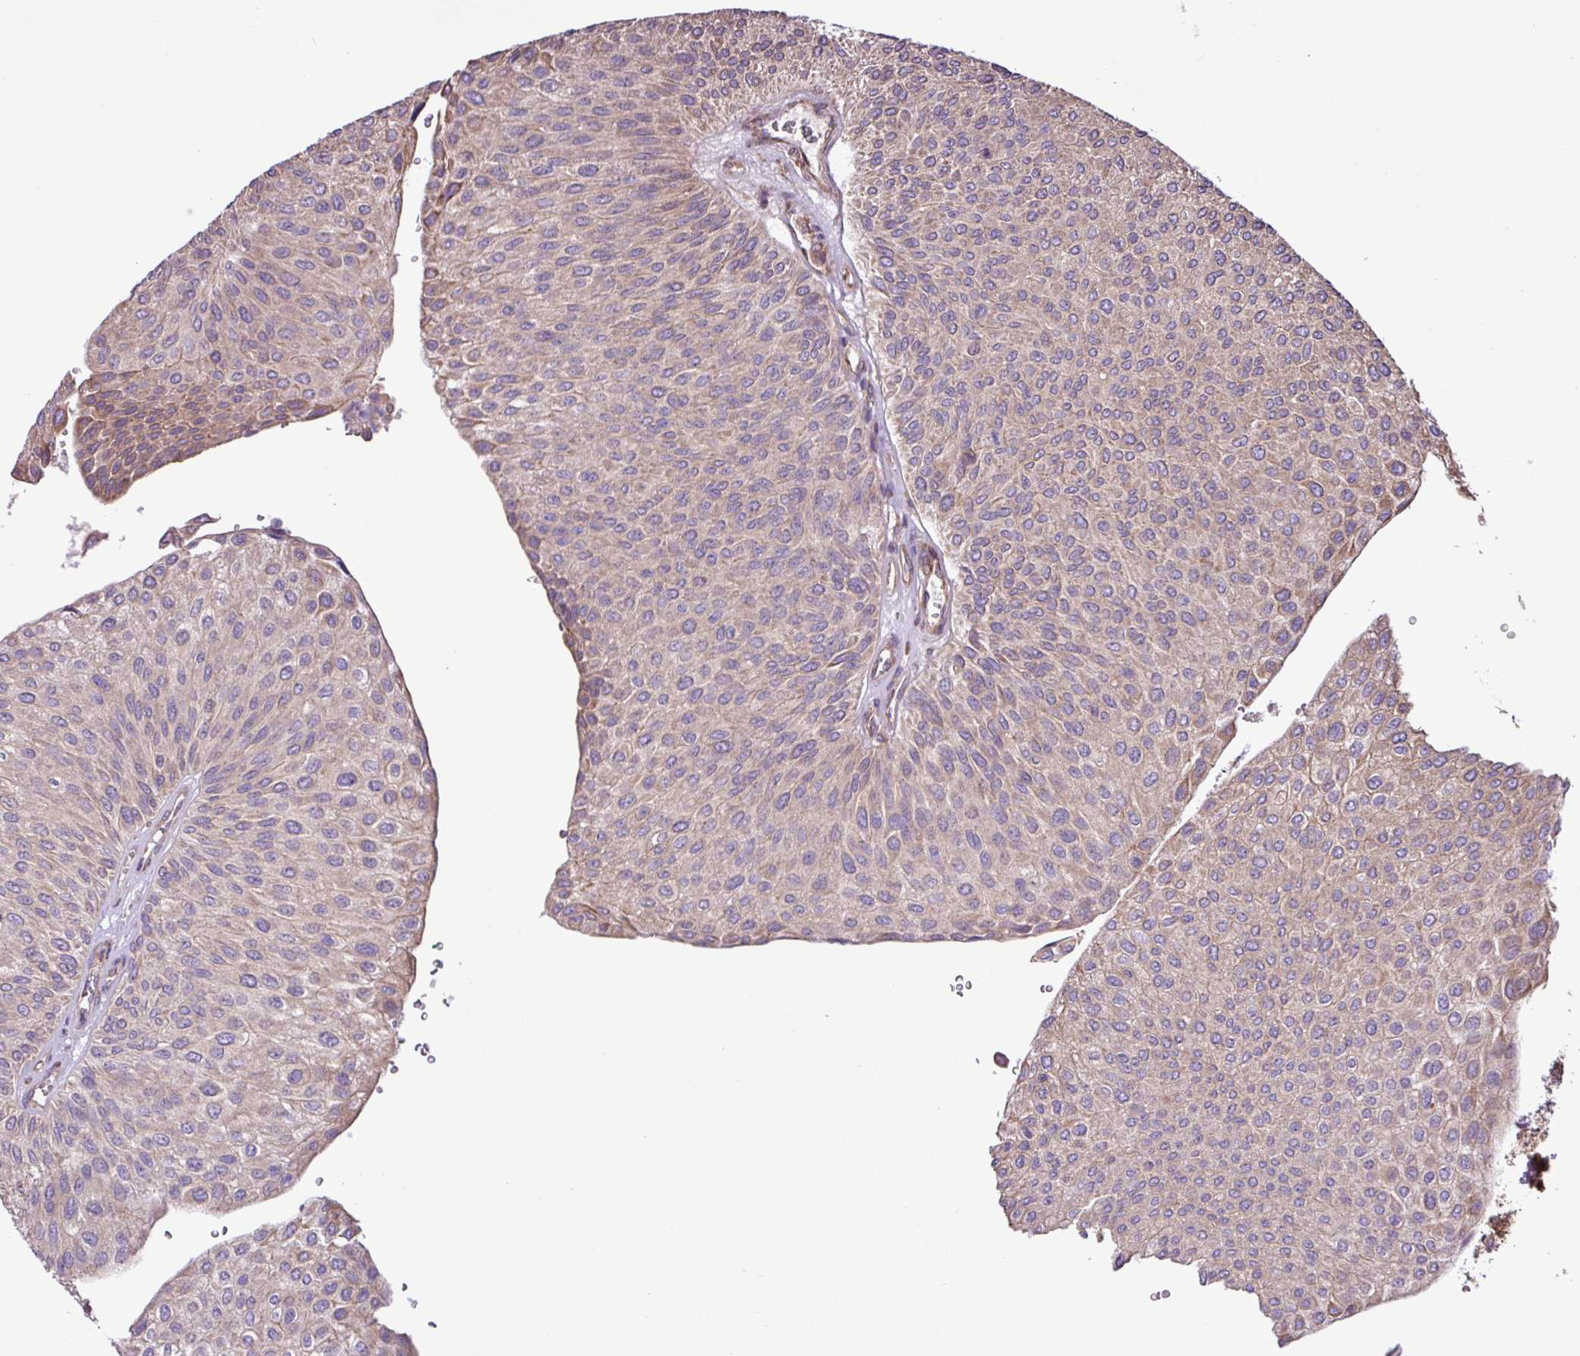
{"staining": {"intensity": "weak", "quantity": "25%-75%", "location": "cytoplasmic/membranous"}, "tissue": "urothelial cancer", "cell_type": "Tumor cells", "image_type": "cancer", "snomed": [{"axis": "morphology", "description": "Urothelial carcinoma, NOS"}, {"axis": "topography", "description": "Urinary bladder"}], "caption": "High-magnification brightfield microscopy of urothelial cancer stained with DAB (brown) and counterstained with hematoxylin (blue). tumor cells exhibit weak cytoplasmic/membranous staining is present in about25%-75% of cells. (Brightfield microscopy of DAB IHC at high magnification).", "gene": "MEGF6", "patient": {"sex": "male", "age": 67}}